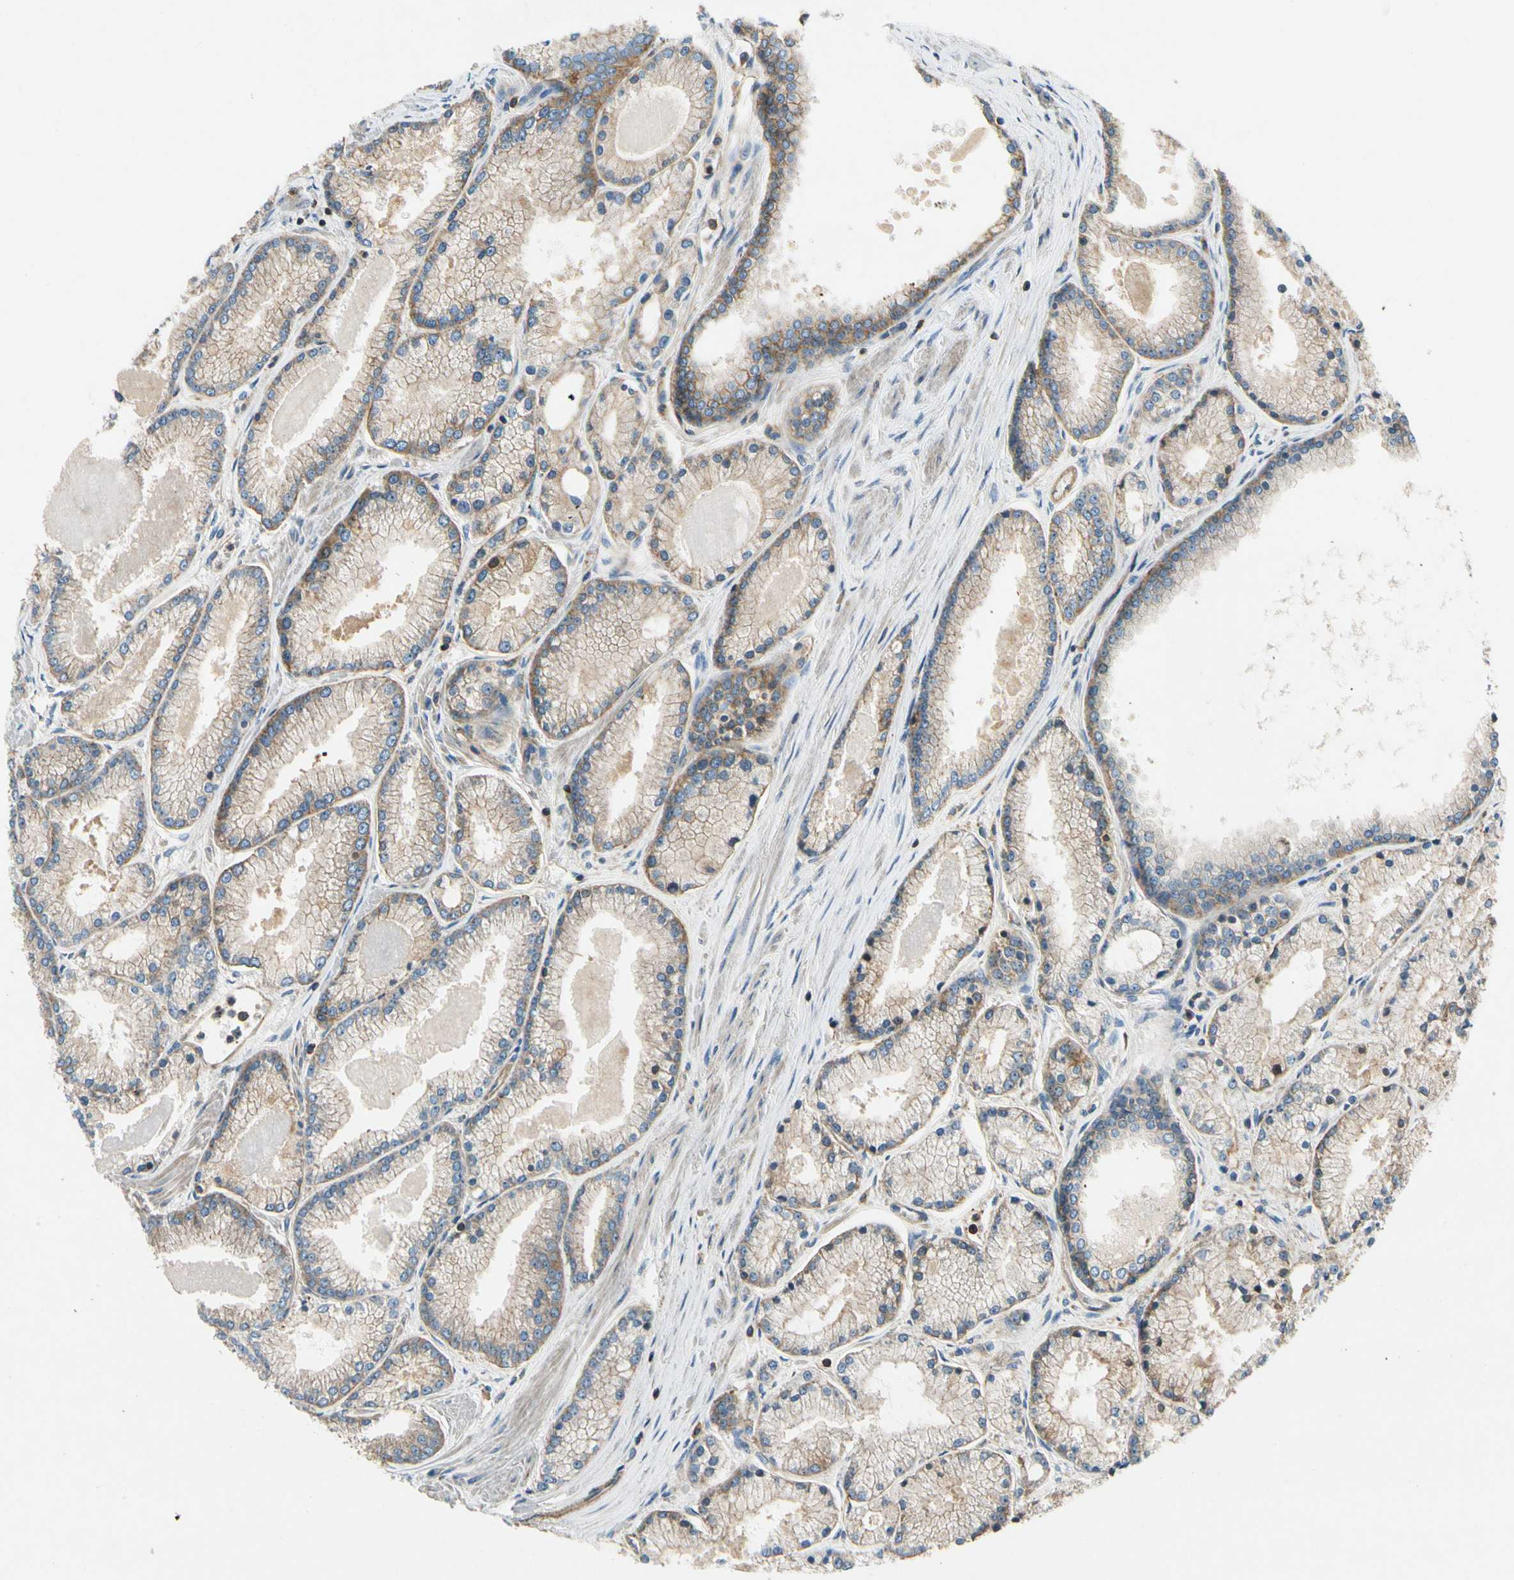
{"staining": {"intensity": "weak", "quantity": ">75%", "location": "cytoplasmic/membranous"}, "tissue": "prostate cancer", "cell_type": "Tumor cells", "image_type": "cancer", "snomed": [{"axis": "morphology", "description": "Adenocarcinoma, High grade"}, {"axis": "topography", "description": "Prostate"}], "caption": "Human adenocarcinoma (high-grade) (prostate) stained for a protein (brown) shows weak cytoplasmic/membranous positive staining in approximately >75% of tumor cells.", "gene": "TCP11L1", "patient": {"sex": "male", "age": 61}}